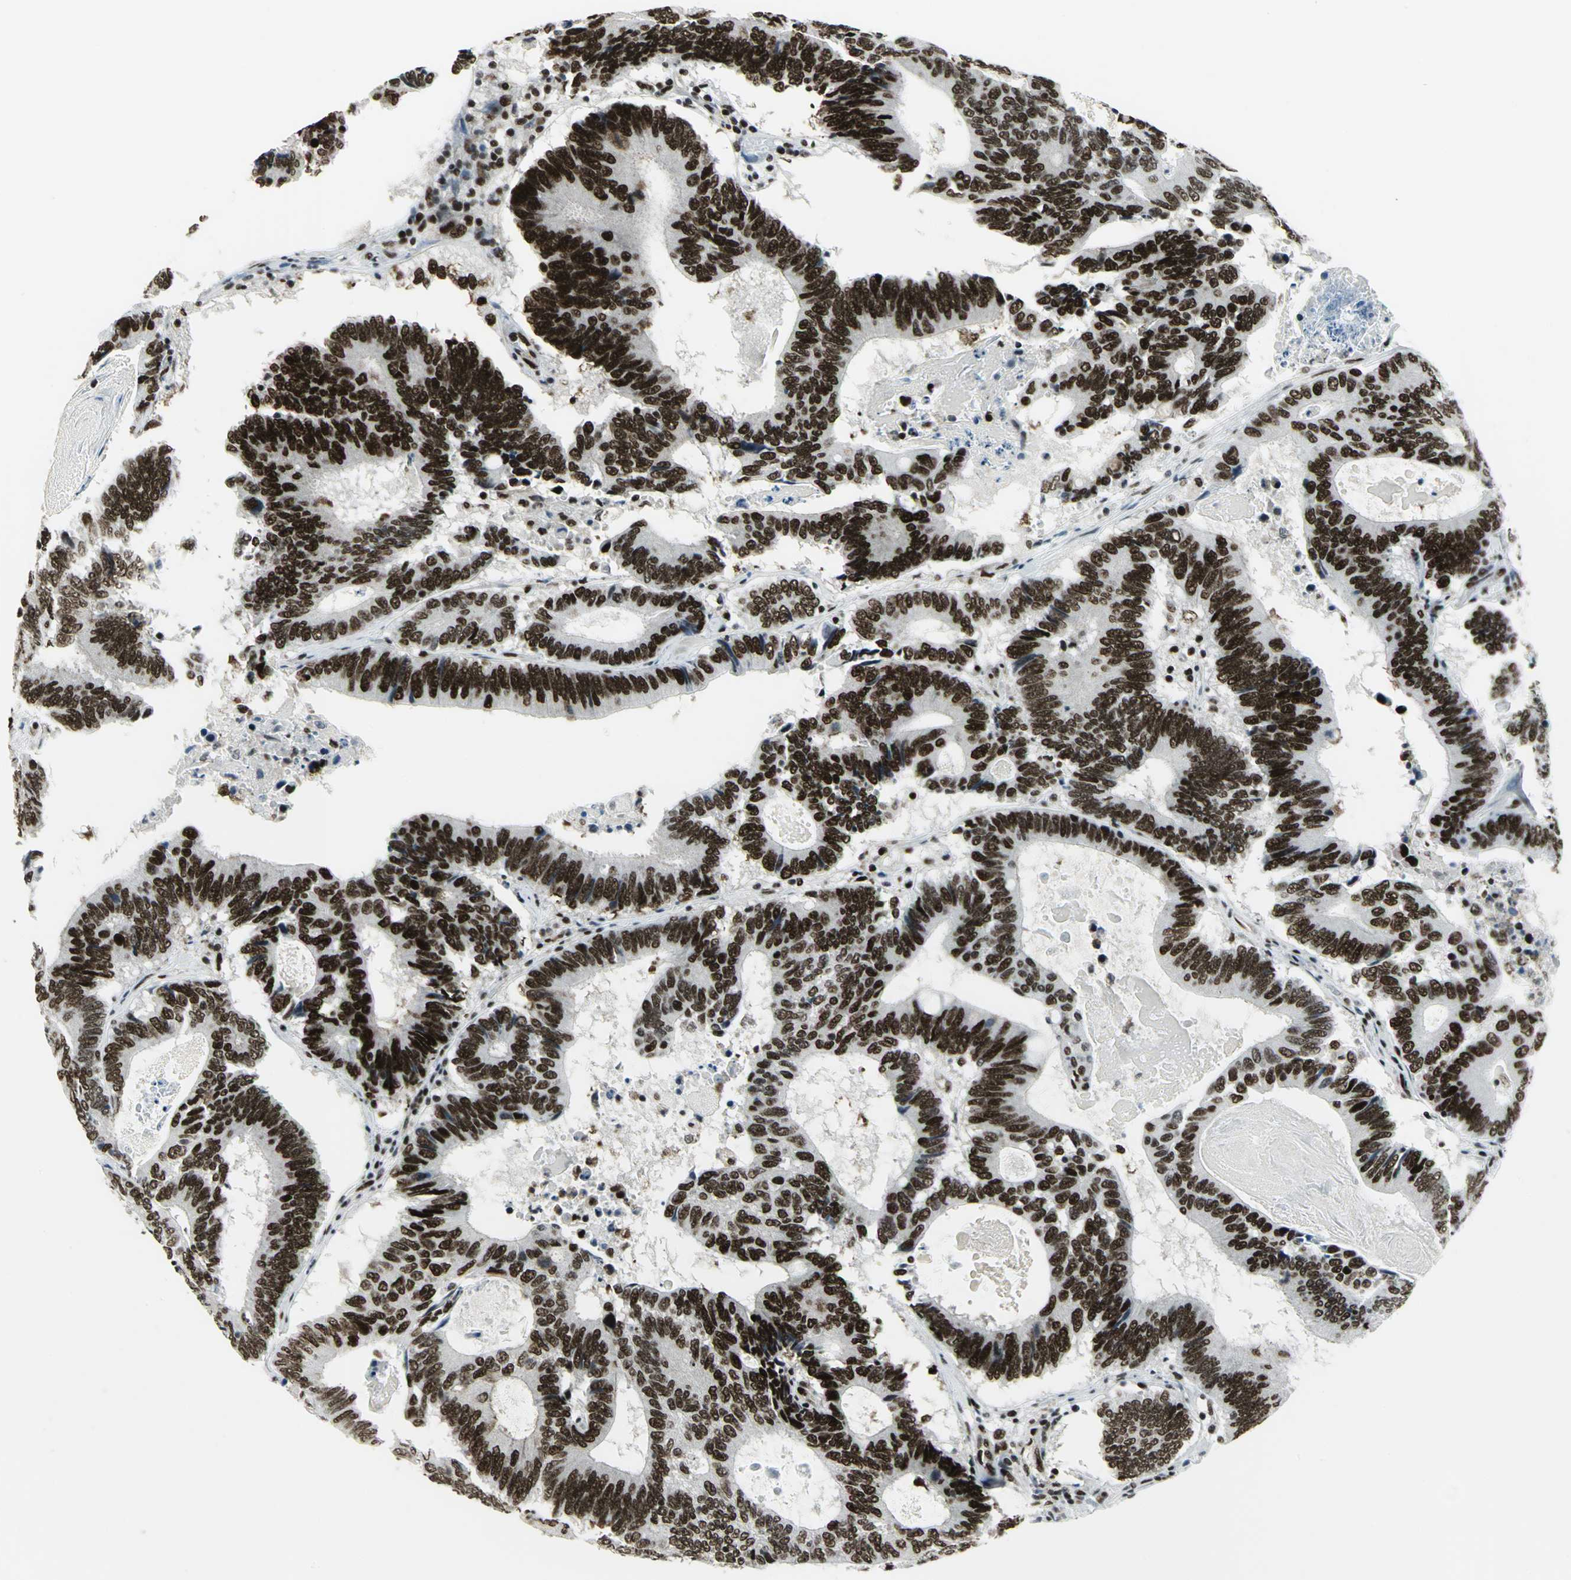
{"staining": {"intensity": "strong", "quantity": ">75%", "location": "nuclear"}, "tissue": "colorectal cancer", "cell_type": "Tumor cells", "image_type": "cancer", "snomed": [{"axis": "morphology", "description": "Adenocarcinoma, NOS"}, {"axis": "topography", "description": "Colon"}], "caption": "DAB (3,3'-diaminobenzidine) immunohistochemical staining of human adenocarcinoma (colorectal) demonstrates strong nuclear protein staining in approximately >75% of tumor cells.", "gene": "SMARCA4", "patient": {"sex": "female", "age": 78}}